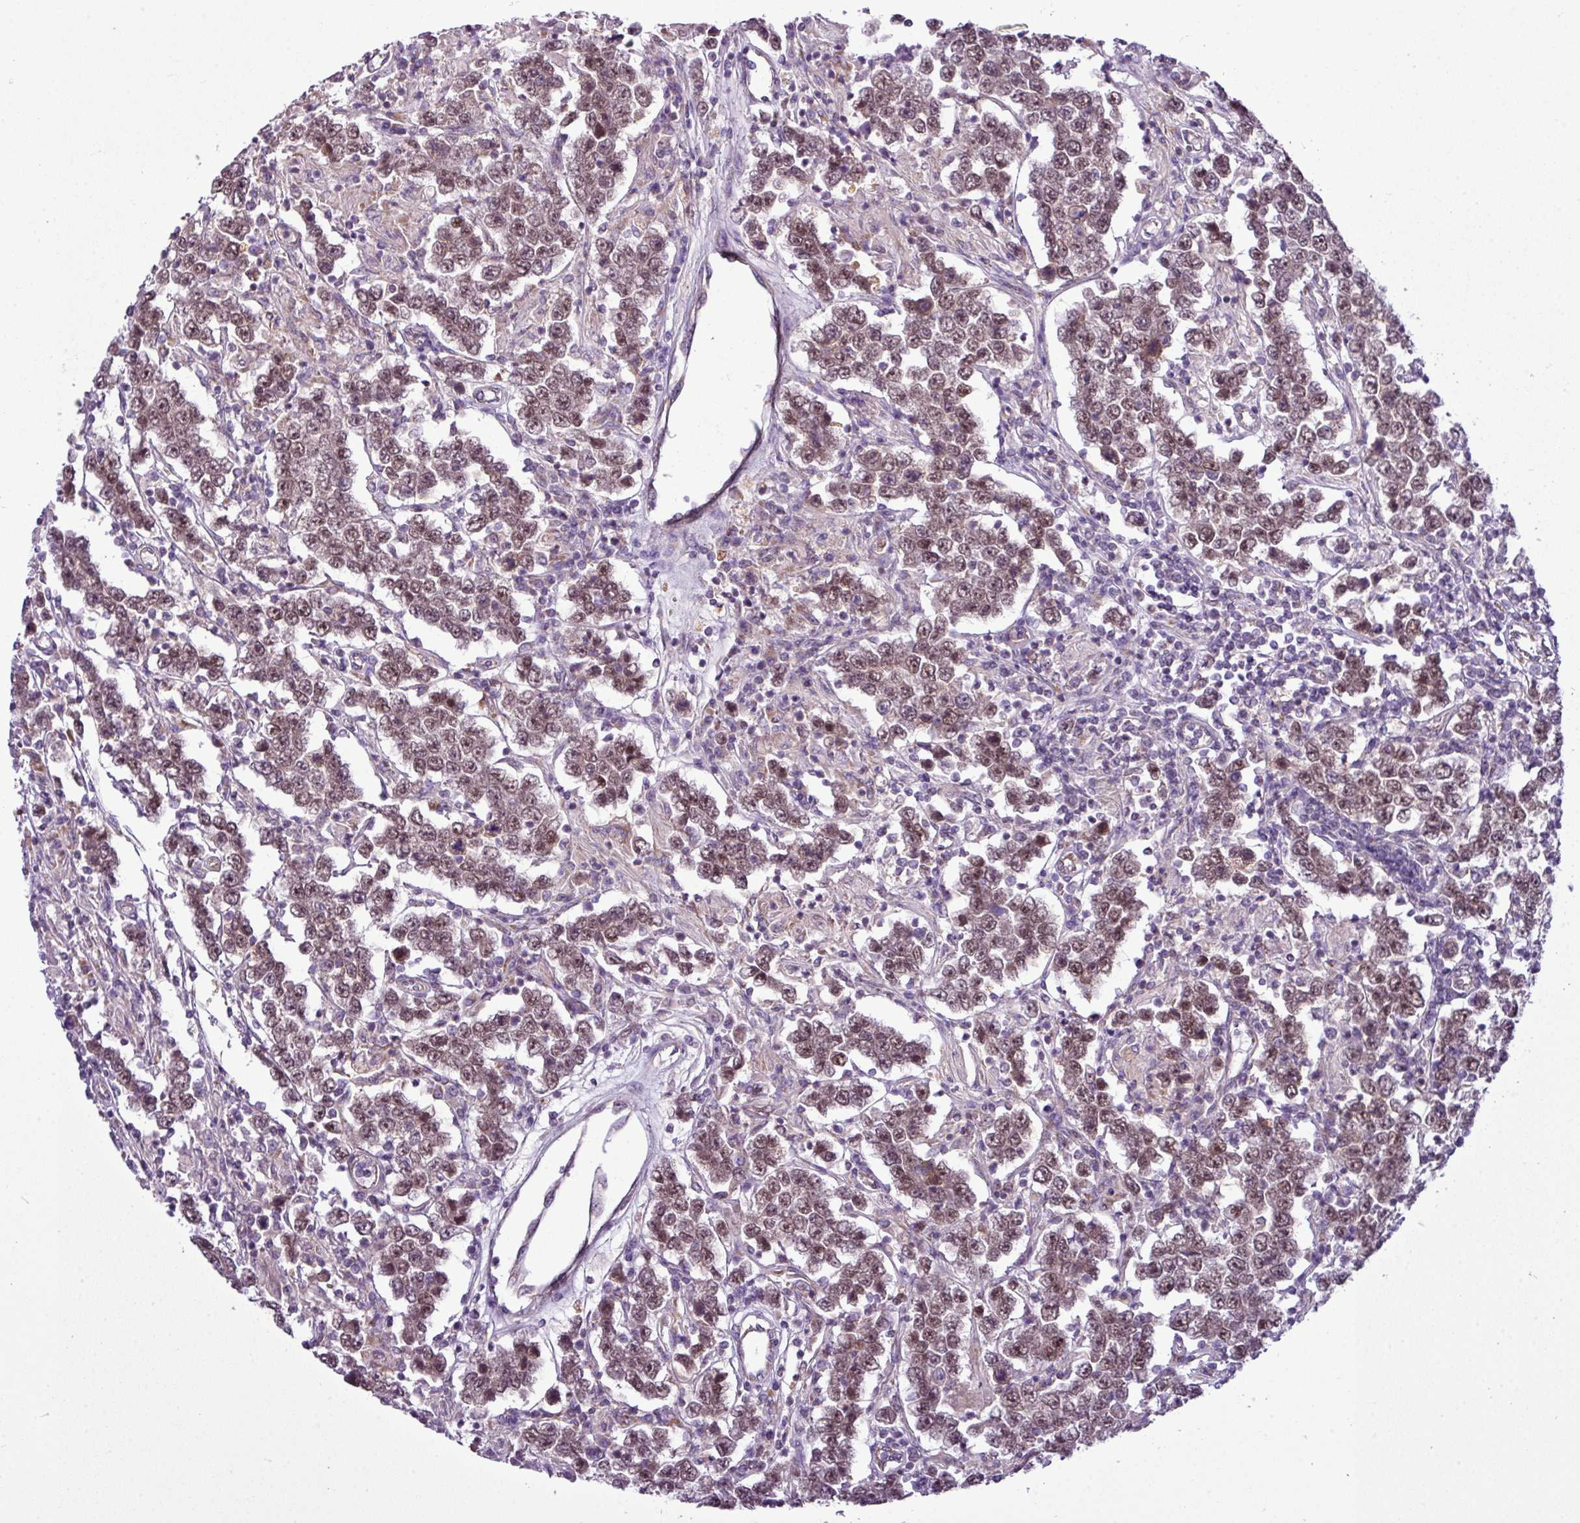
{"staining": {"intensity": "moderate", "quantity": ">75%", "location": "nuclear"}, "tissue": "testis cancer", "cell_type": "Tumor cells", "image_type": "cancer", "snomed": [{"axis": "morphology", "description": "Normal tissue, NOS"}, {"axis": "morphology", "description": "Urothelial carcinoma, High grade"}, {"axis": "morphology", "description": "Seminoma, NOS"}, {"axis": "morphology", "description": "Carcinoma, Embryonal, NOS"}, {"axis": "topography", "description": "Urinary bladder"}, {"axis": "topography", "description": "Testis"}], "caption": "Protein positivity by immunohistochemistry displays moderate nuclear positivity in about >75% of tumor cells in testis cancer.", "gene": "ZNF217", "patient": {"sex": "male", "age": 41}}